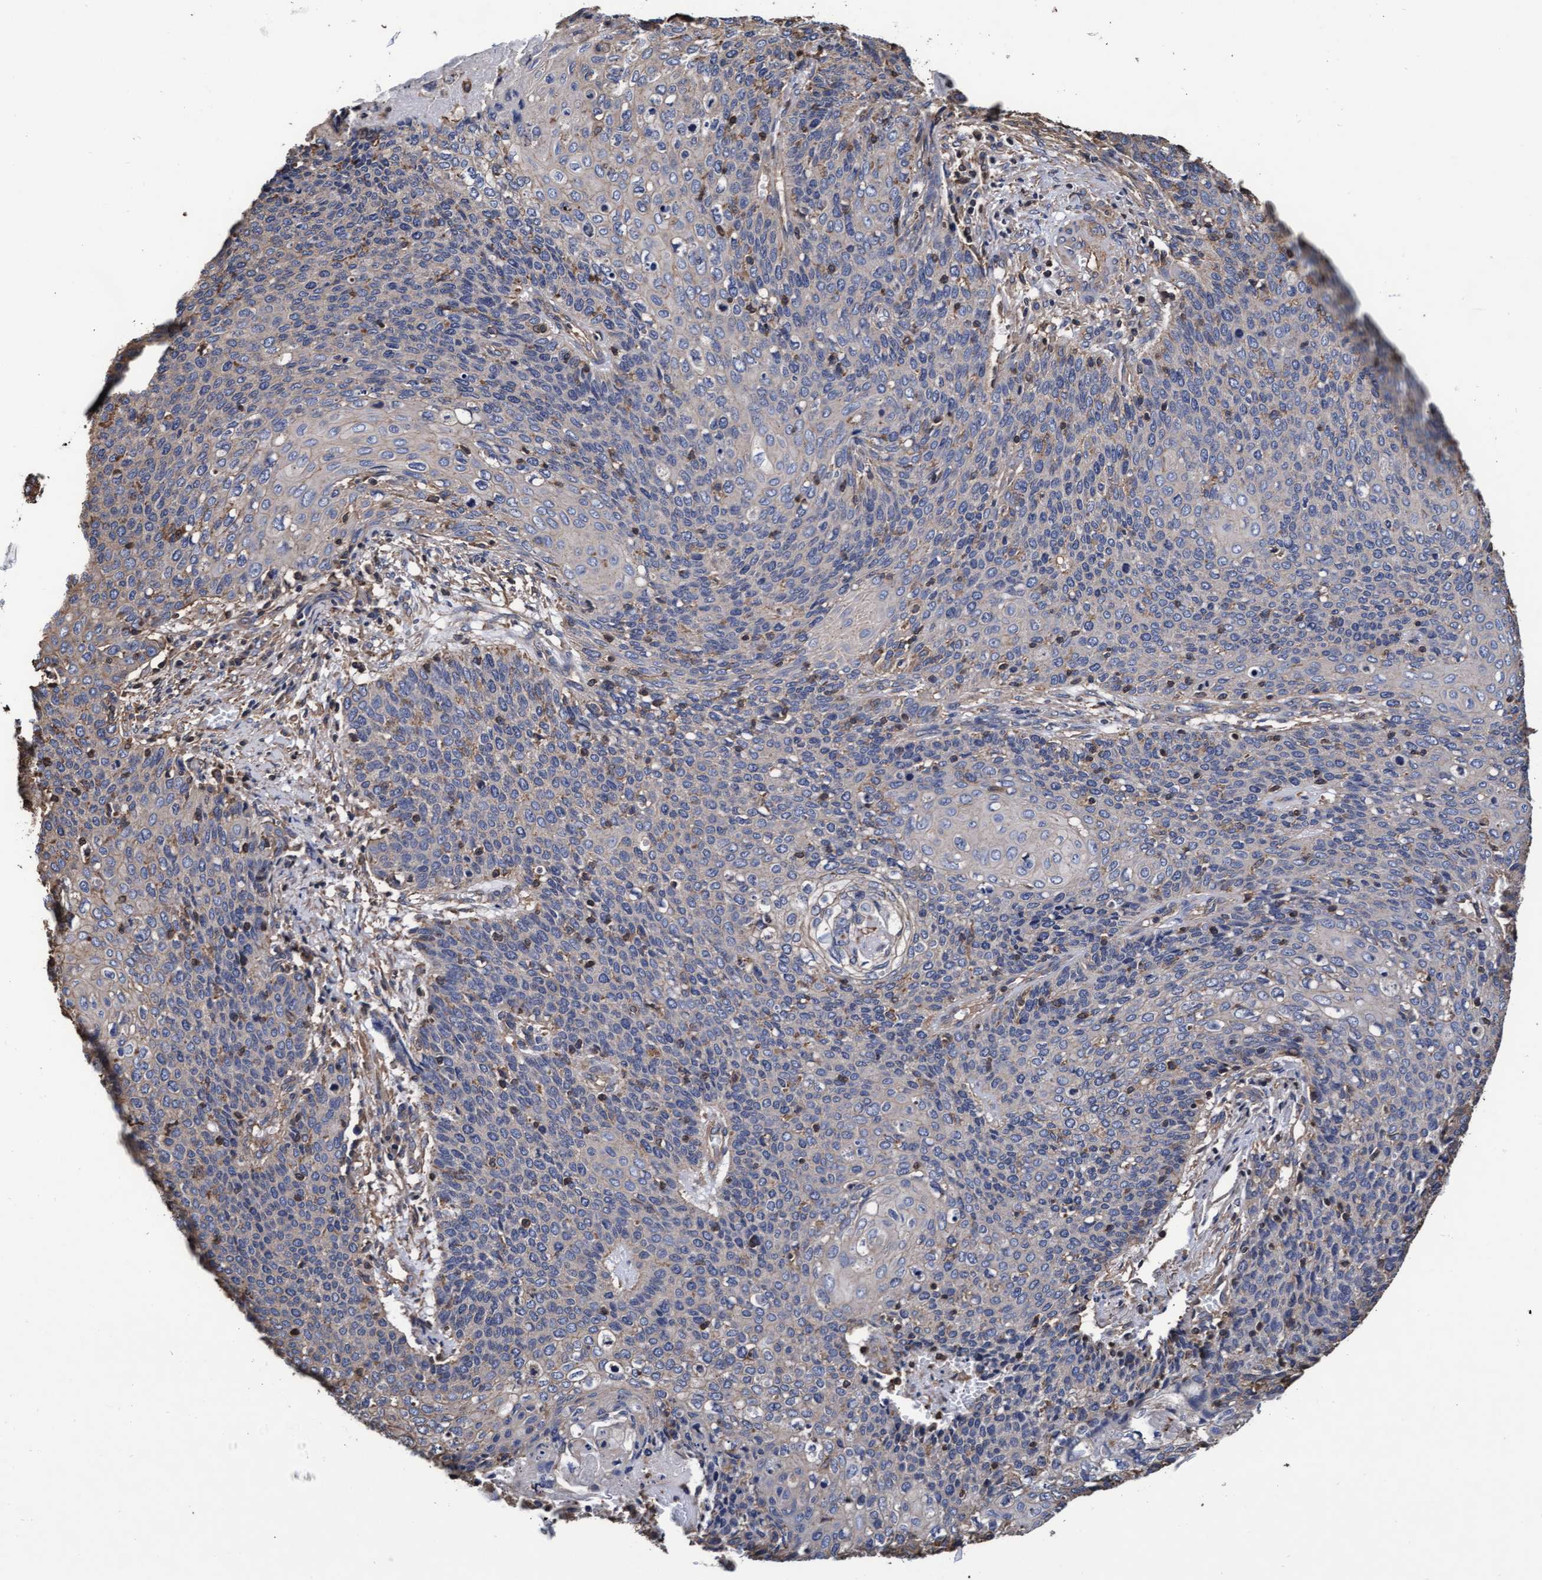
{"staining": {"intensity": "negative", "quantity": "none", "location": "none"}, "tissue": "cervical cancer", "cell_type": "Tumor cells", "image_type": "cancer", "snomed": [{"axis": "morphology", "description": "Squamous cell carcinoma, NOS"}, {"axis": "topography", "description": "Cervix"}], "caption": "This is an IHC micrograph of human squamous cell carcinoma (cervical). There is no expression in tumor cells.", "gene": "GRHPR", "patient": {"sex": "female", "age": 39}}